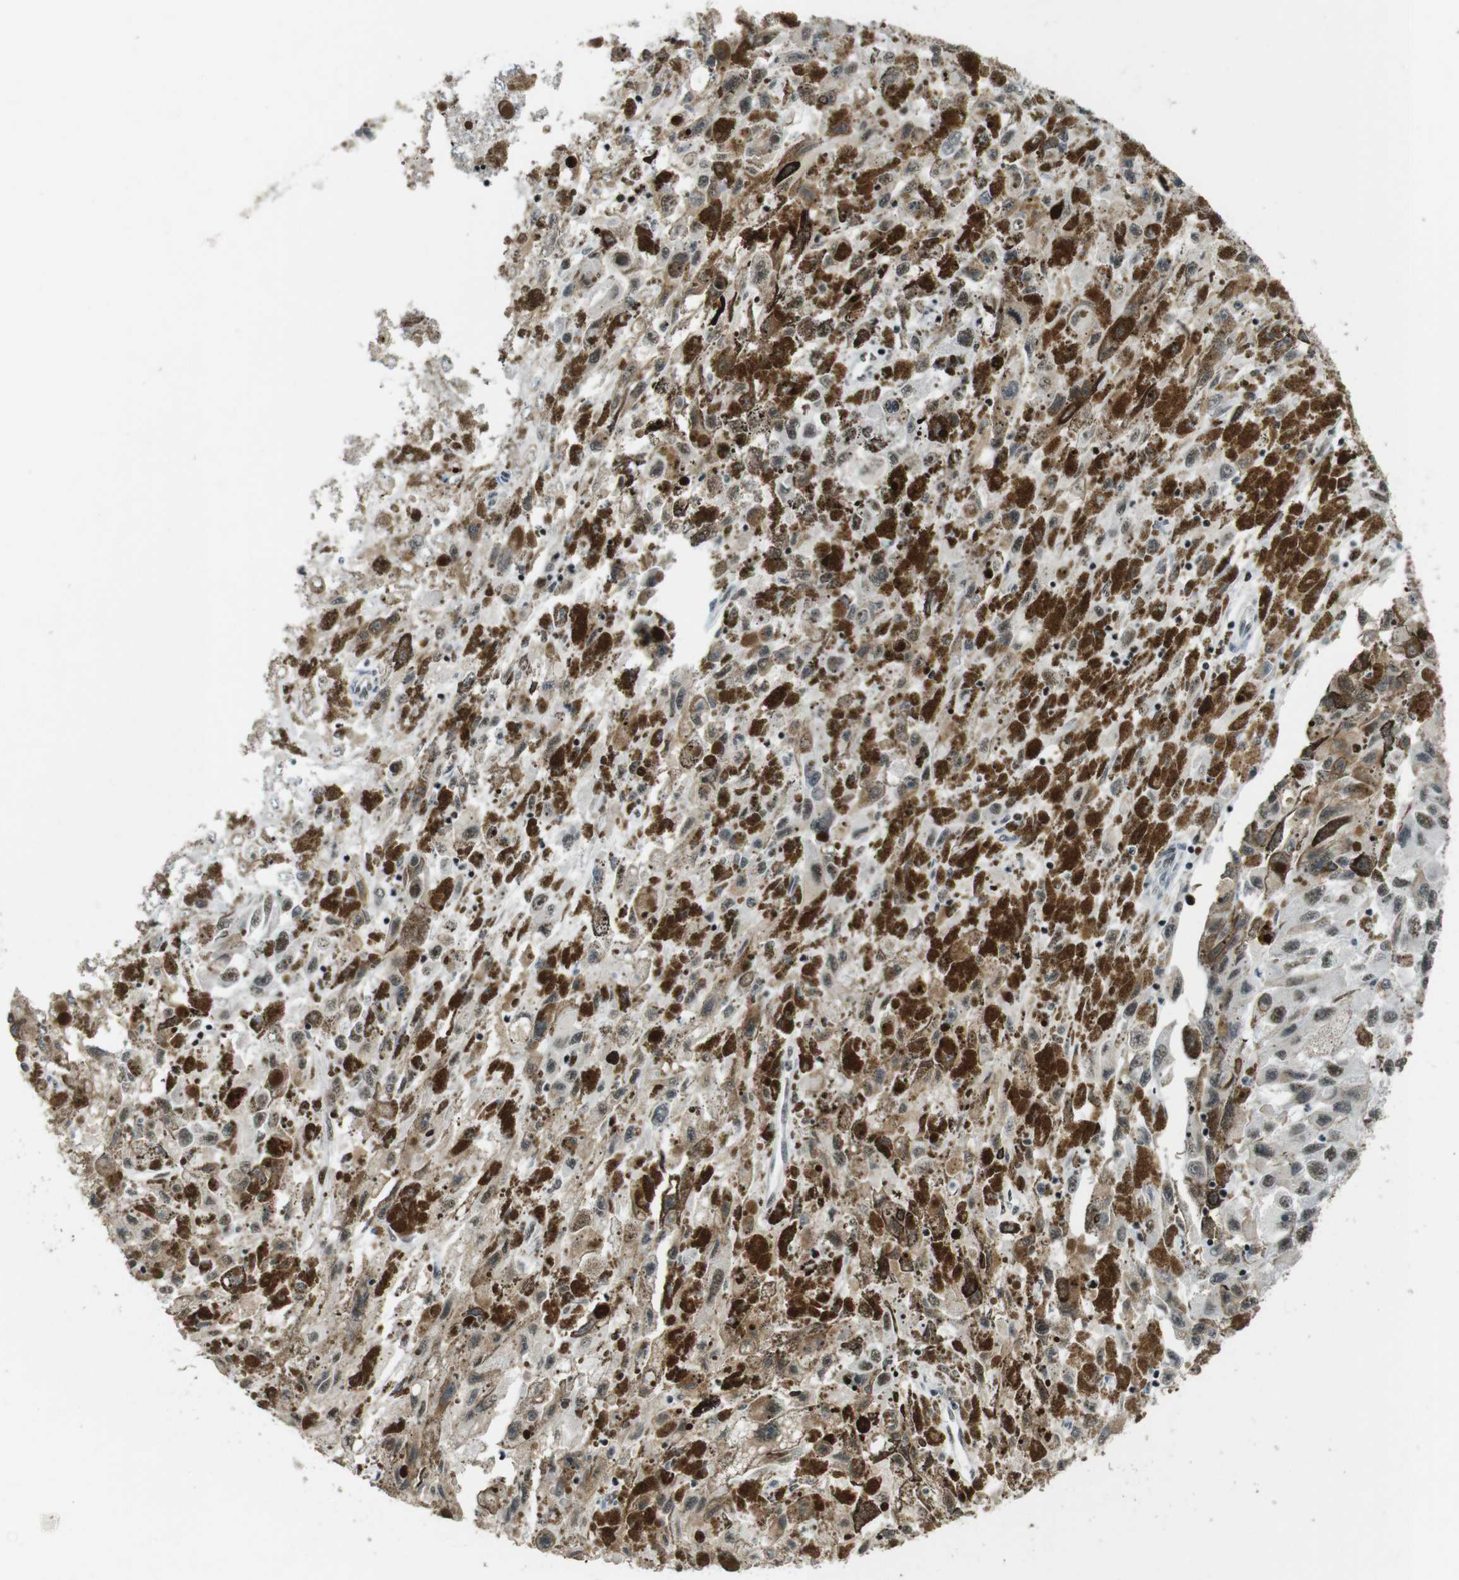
{"staining": {"intensity": "weak", "quantity": "<25%", "location": "nuclear"}, "tissue": "melanoma", "cell_type": "Tumor cells", "image_type": "cancer", "snomed": [{"axis": "morphology", "description": "Malignant melanoma, NOS"}, {"axis": "topography", "description": "Skin"}], "caption": "An image of melanoma stained for a protein demonstrates no brown staining in tumor cells. (Brightfield microscopy of DAB immunohistochemistry at high magnification).", "gene": "CSNK2B", "patient": {"sex": "female", "age": 104}}